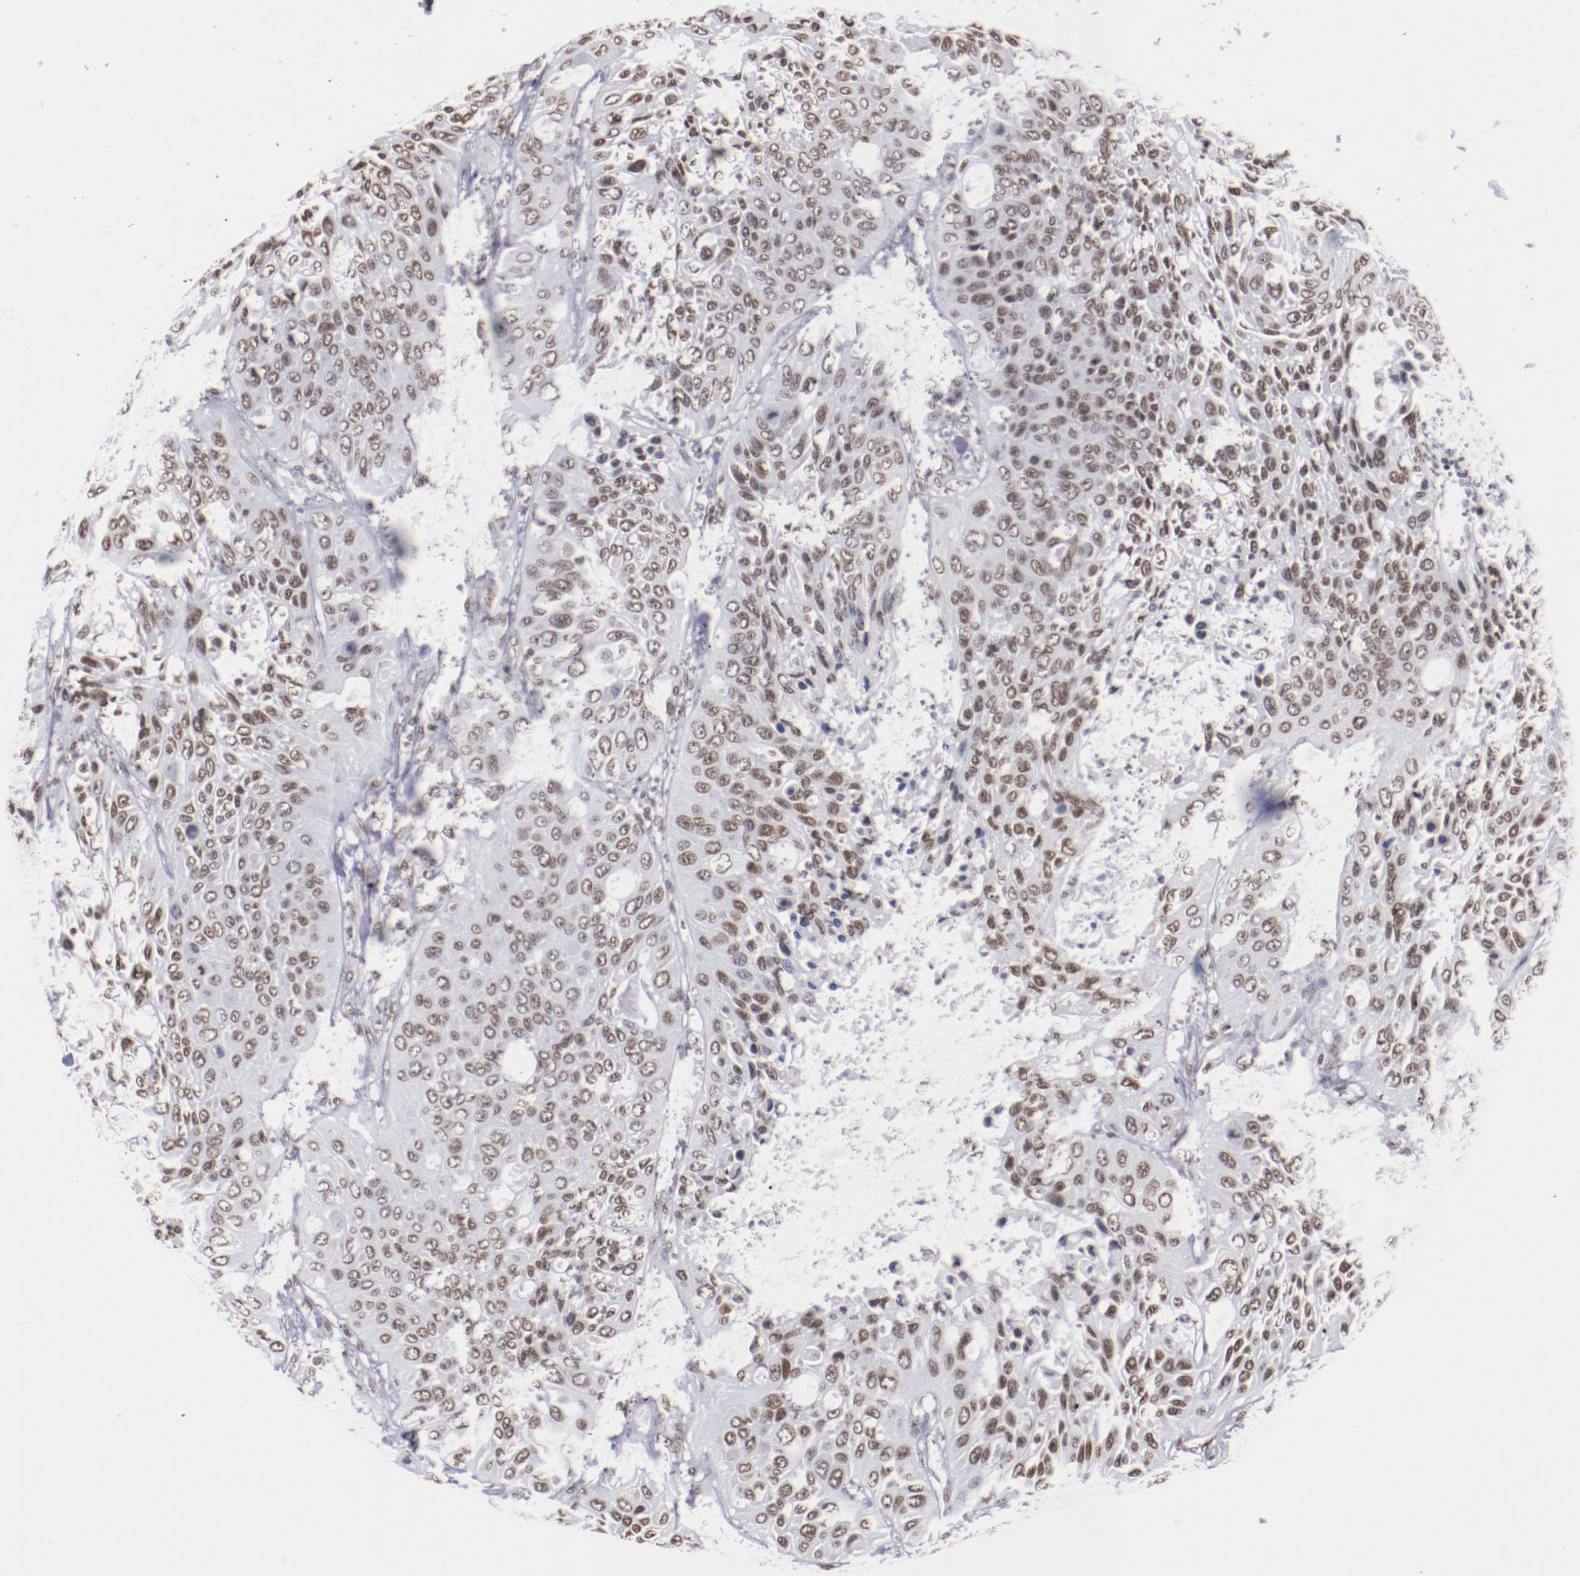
{"staining": {"intensity": "moderate", "quantity": ">75%", "location": "nuclear"}, "tissue": "lung cancer", "cell_type": "Tumor cells", "image_type": "cancer", "snomed": [{"axis": "morphology", "description": "Squamous cell carcinoma, NOS"}, {"axis": "topography", "description": "Lung"}], "caption": "Approximately >75% of tumor cells in lung cancer display moderate nuclear protein expression as visualized by brown immunohistochemical staining.", "gene": "IFI16", "patient": {"sex": "female", "age": 76}}